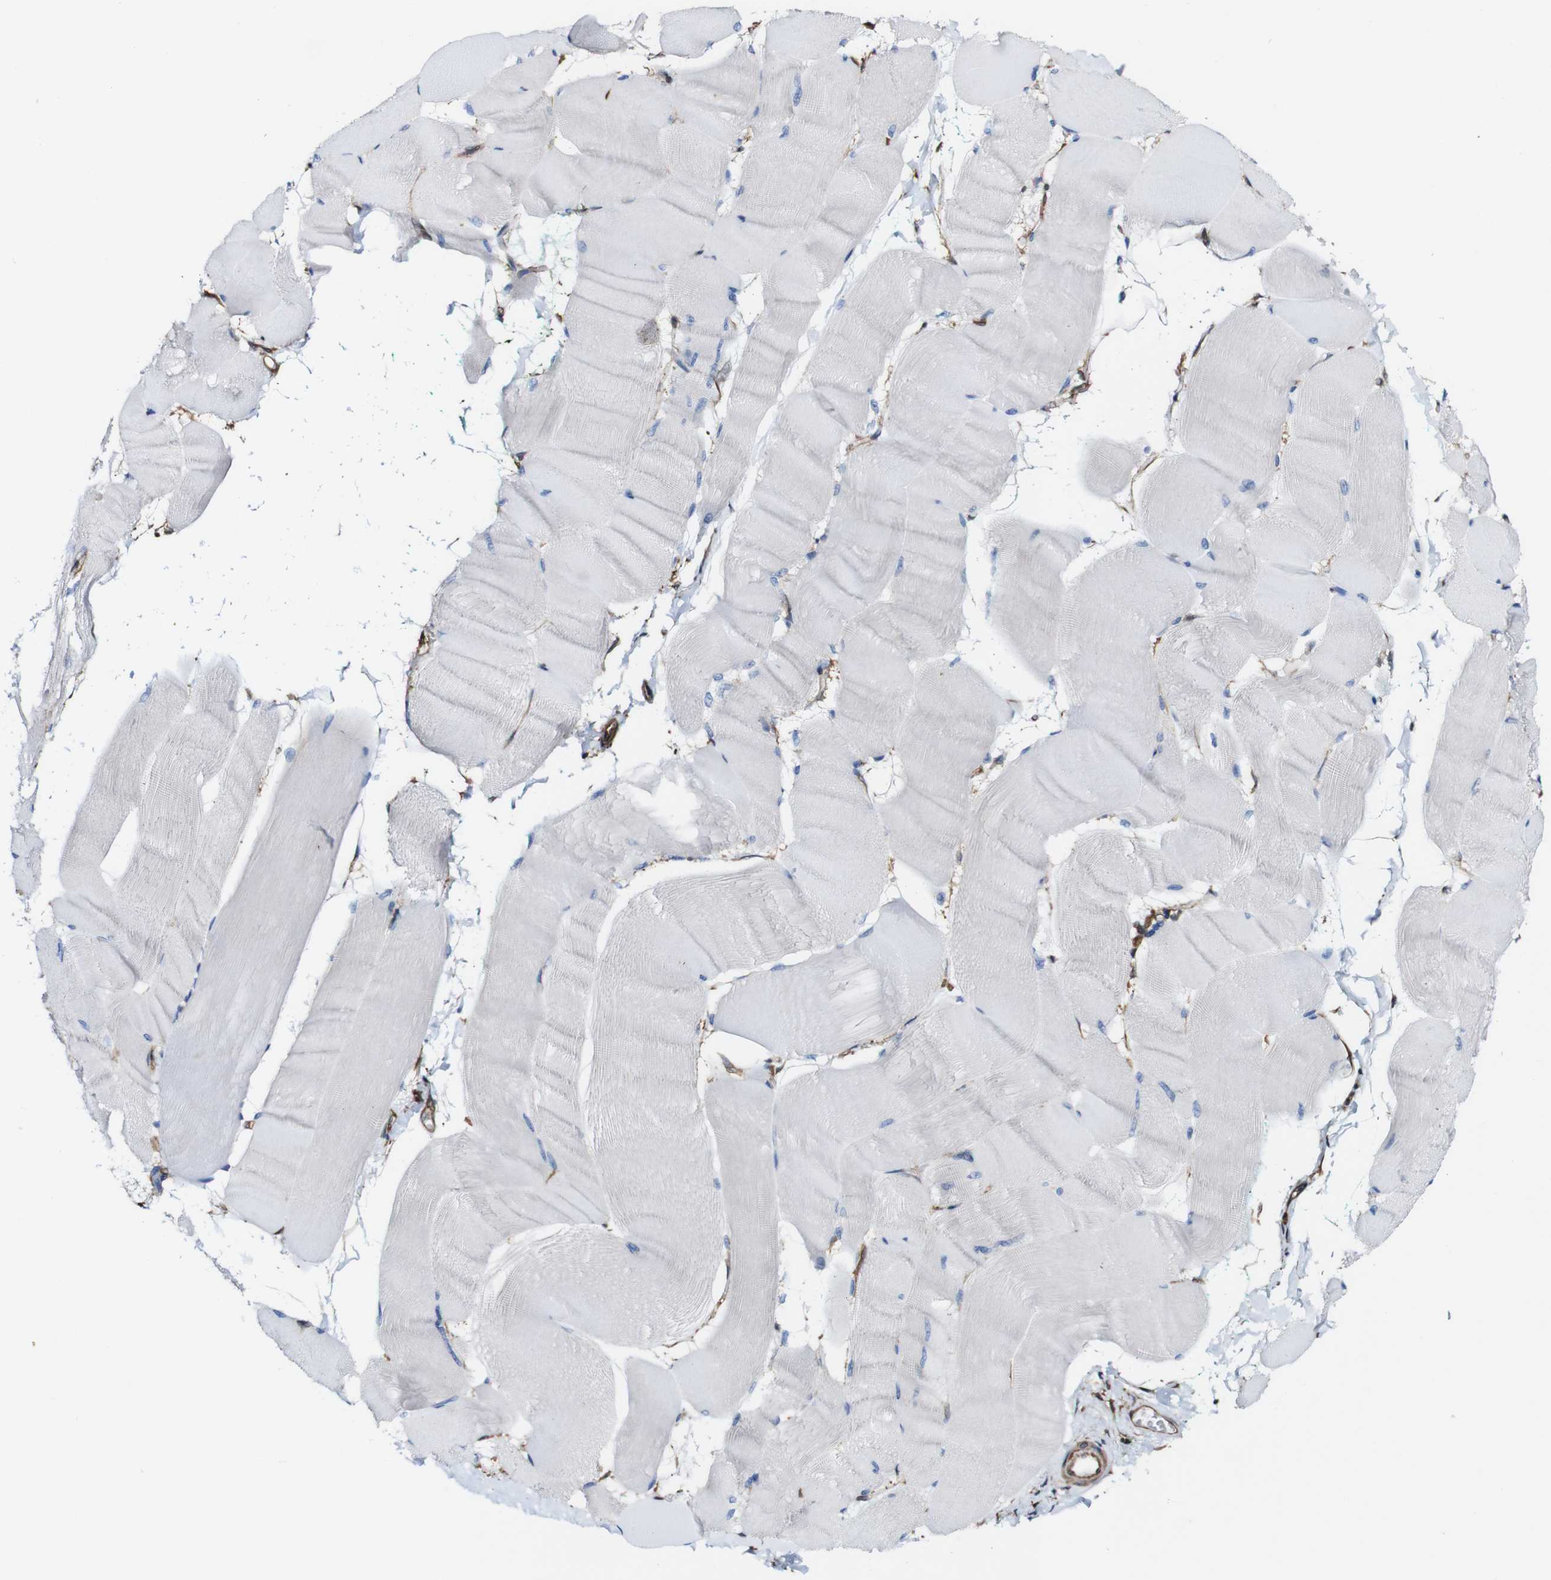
{"staining": {"intensity": "negative", "quantity": "none", "location": "none"}, "tissue": "skeletal muscle", "cell_type": "Myocytes", "image_type": "normal", "snomed": [{"axis": "morphology", "description": "Normal tissue, NOS"}, {"axis": "morphology", "description": "Squamous cell carcinoma, NOS"}, {"axis": "topography", "description": "Skeletal muscle"}], "caption": "Histopathology image shows no protein expression in myocytes of unremarkable skeletal muscle.", "gene": "PTPRR", "patient": {"sex": "male", "age": 51}}